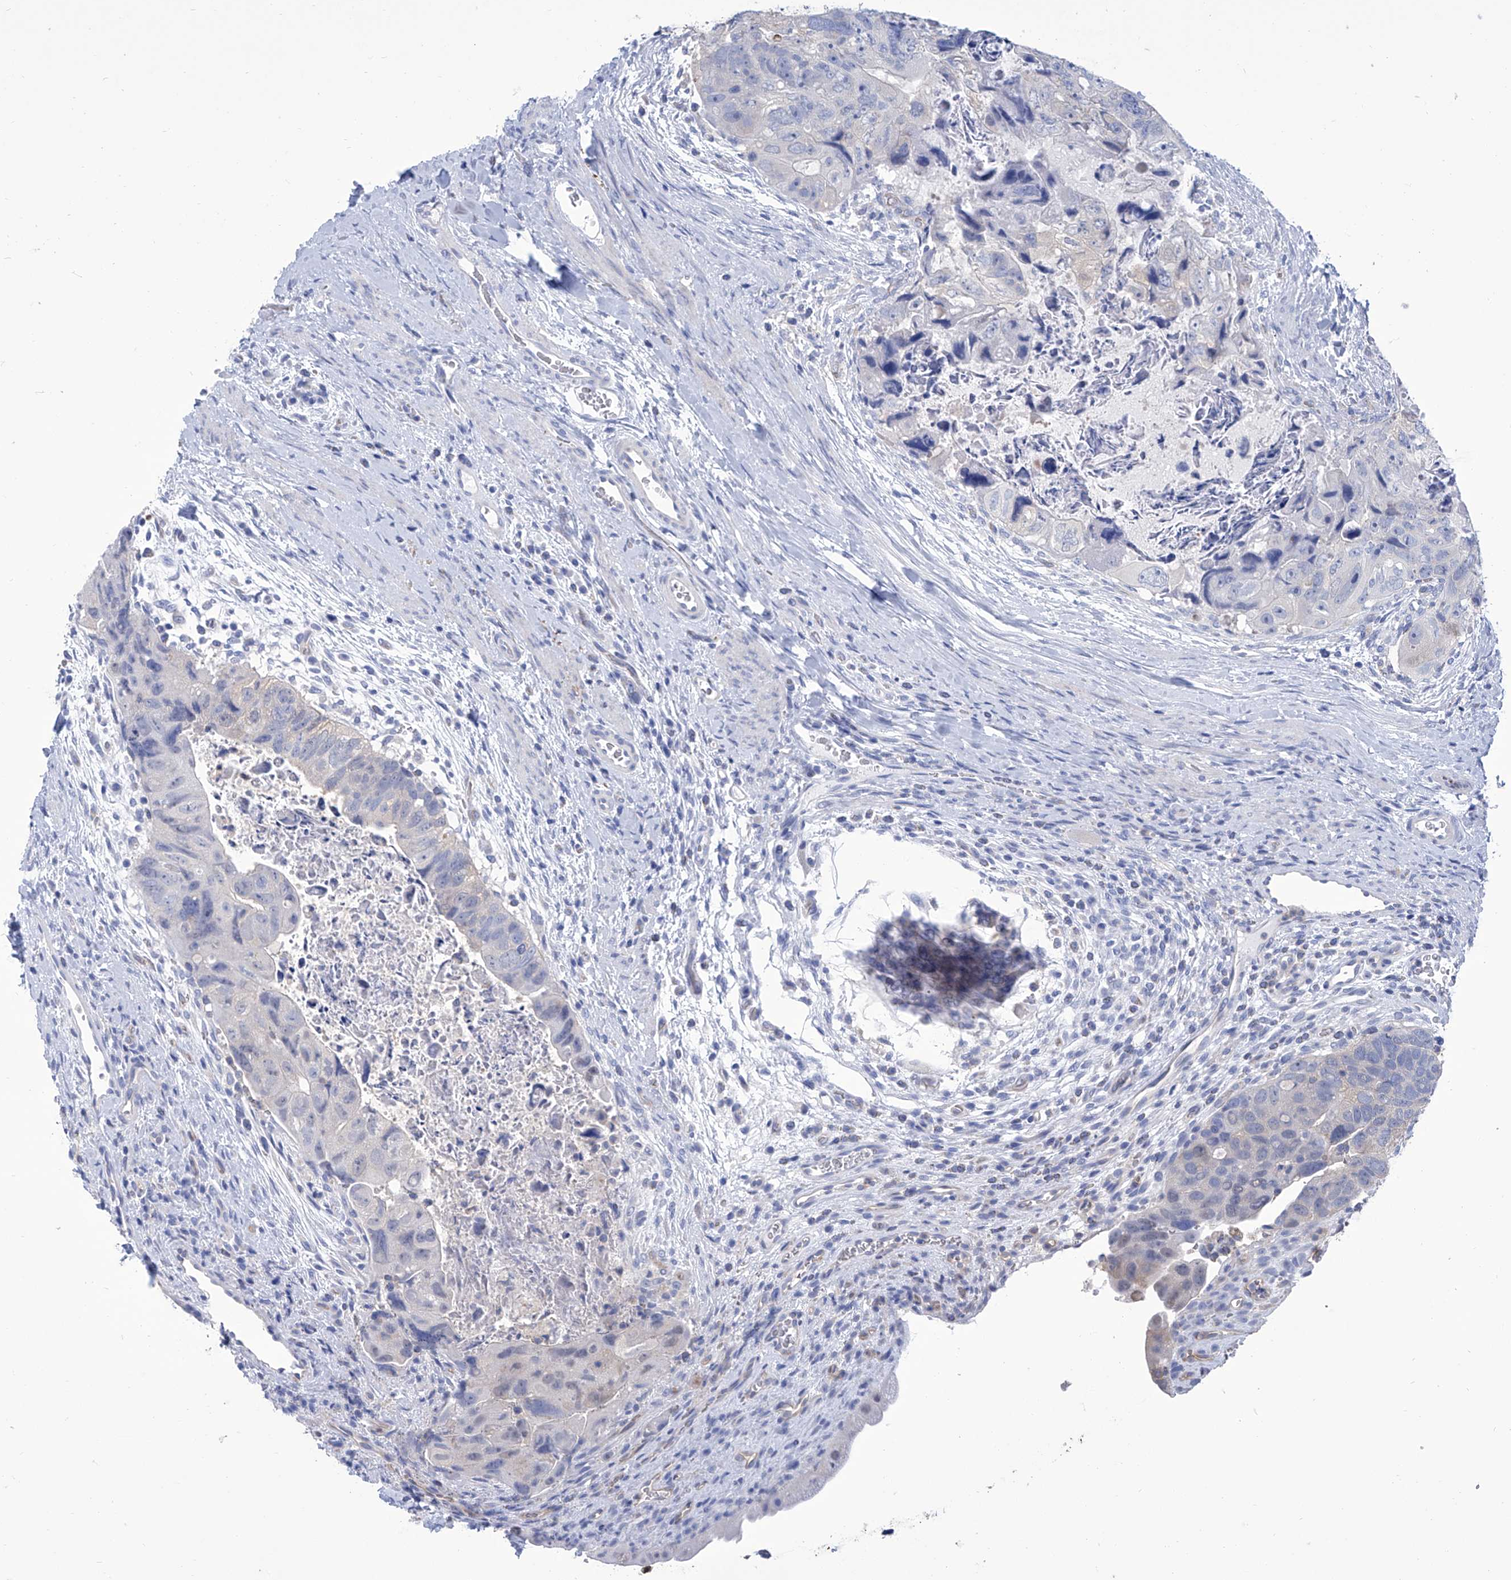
{"staining": {"intensity": "negative", "quantity": "none", "location": "none"}, "tissue": "colorectal cancer", "cell_type": "Tumor cells", "image_type": "cancer", "snomed": [{"axis": "morphology", "description": "Adenocarcinoma, NOS"}, {"axis": "topography", "description": "Rectum"}], "caption": "A histopathology image of human adenocarcinoma (colorectal) is negative for staining in tumor cells. (Brightfield microscopy of DAB immunohistochemistry at high magnification).", "gene": "SMS", "patient": {"sex": "male", "age": 59}}